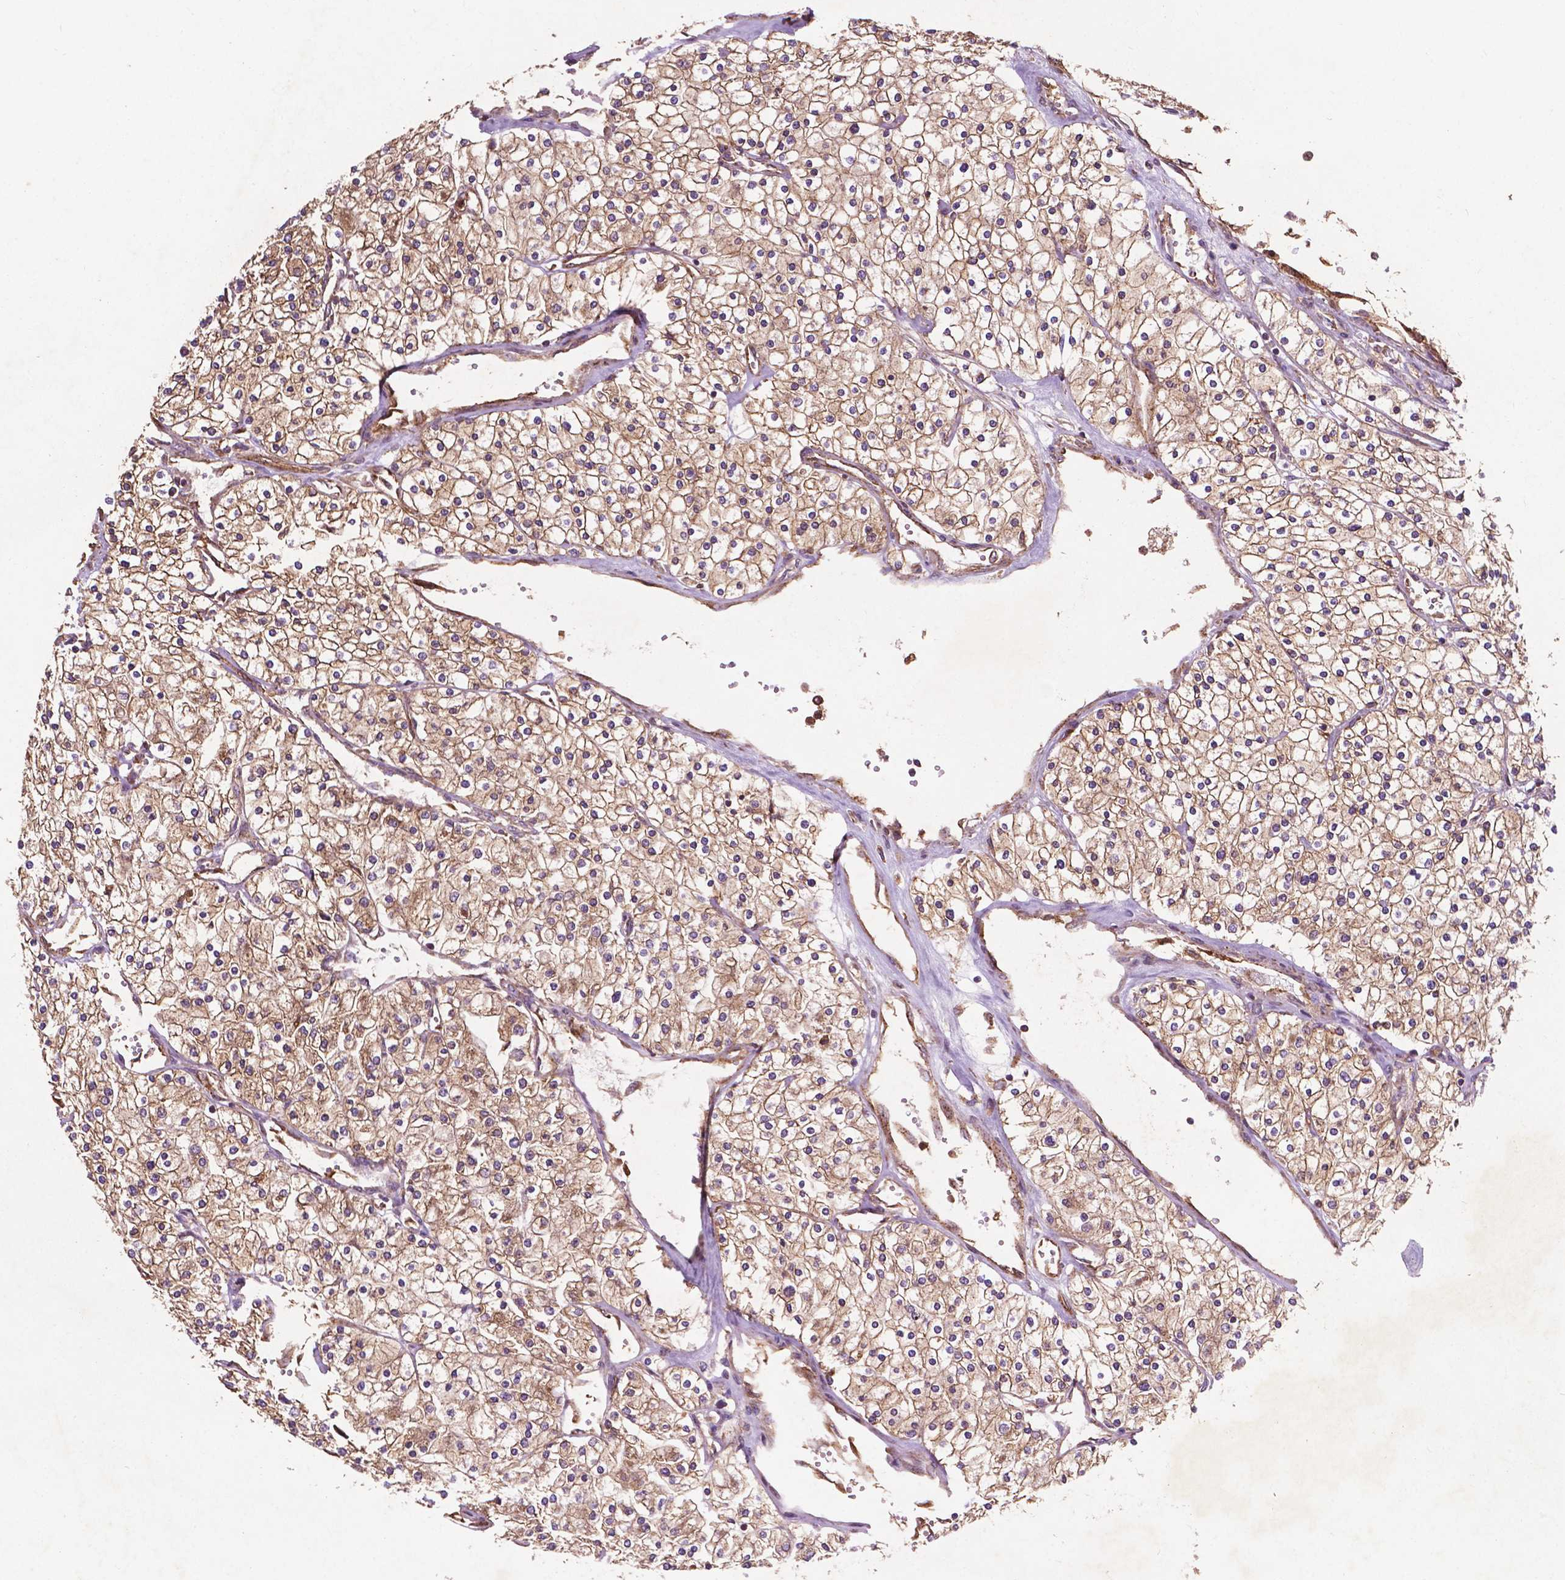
{"staining": {"intensity": "moderate", "quantity": ">75%", "location": "cytoplasmic/membranous"}, "tissue": "renal cancer", "cell_type": "Tumor cells", "image_type": "cancer", "snomed": [{"axis": "morphology", "description": "Adenocarcinoma, NOS"}, {"axis": "topography", "description": "Kidney"}], "caption": "There is medium levels of moderate cytoplasmic/membranous staining in tumor cells of renal adenocarcinoma, as demonstrated by immunohistochemical staining (brown color).", "gene": "CCDC71L", "patient": {"sex": "male", "age": 80}}